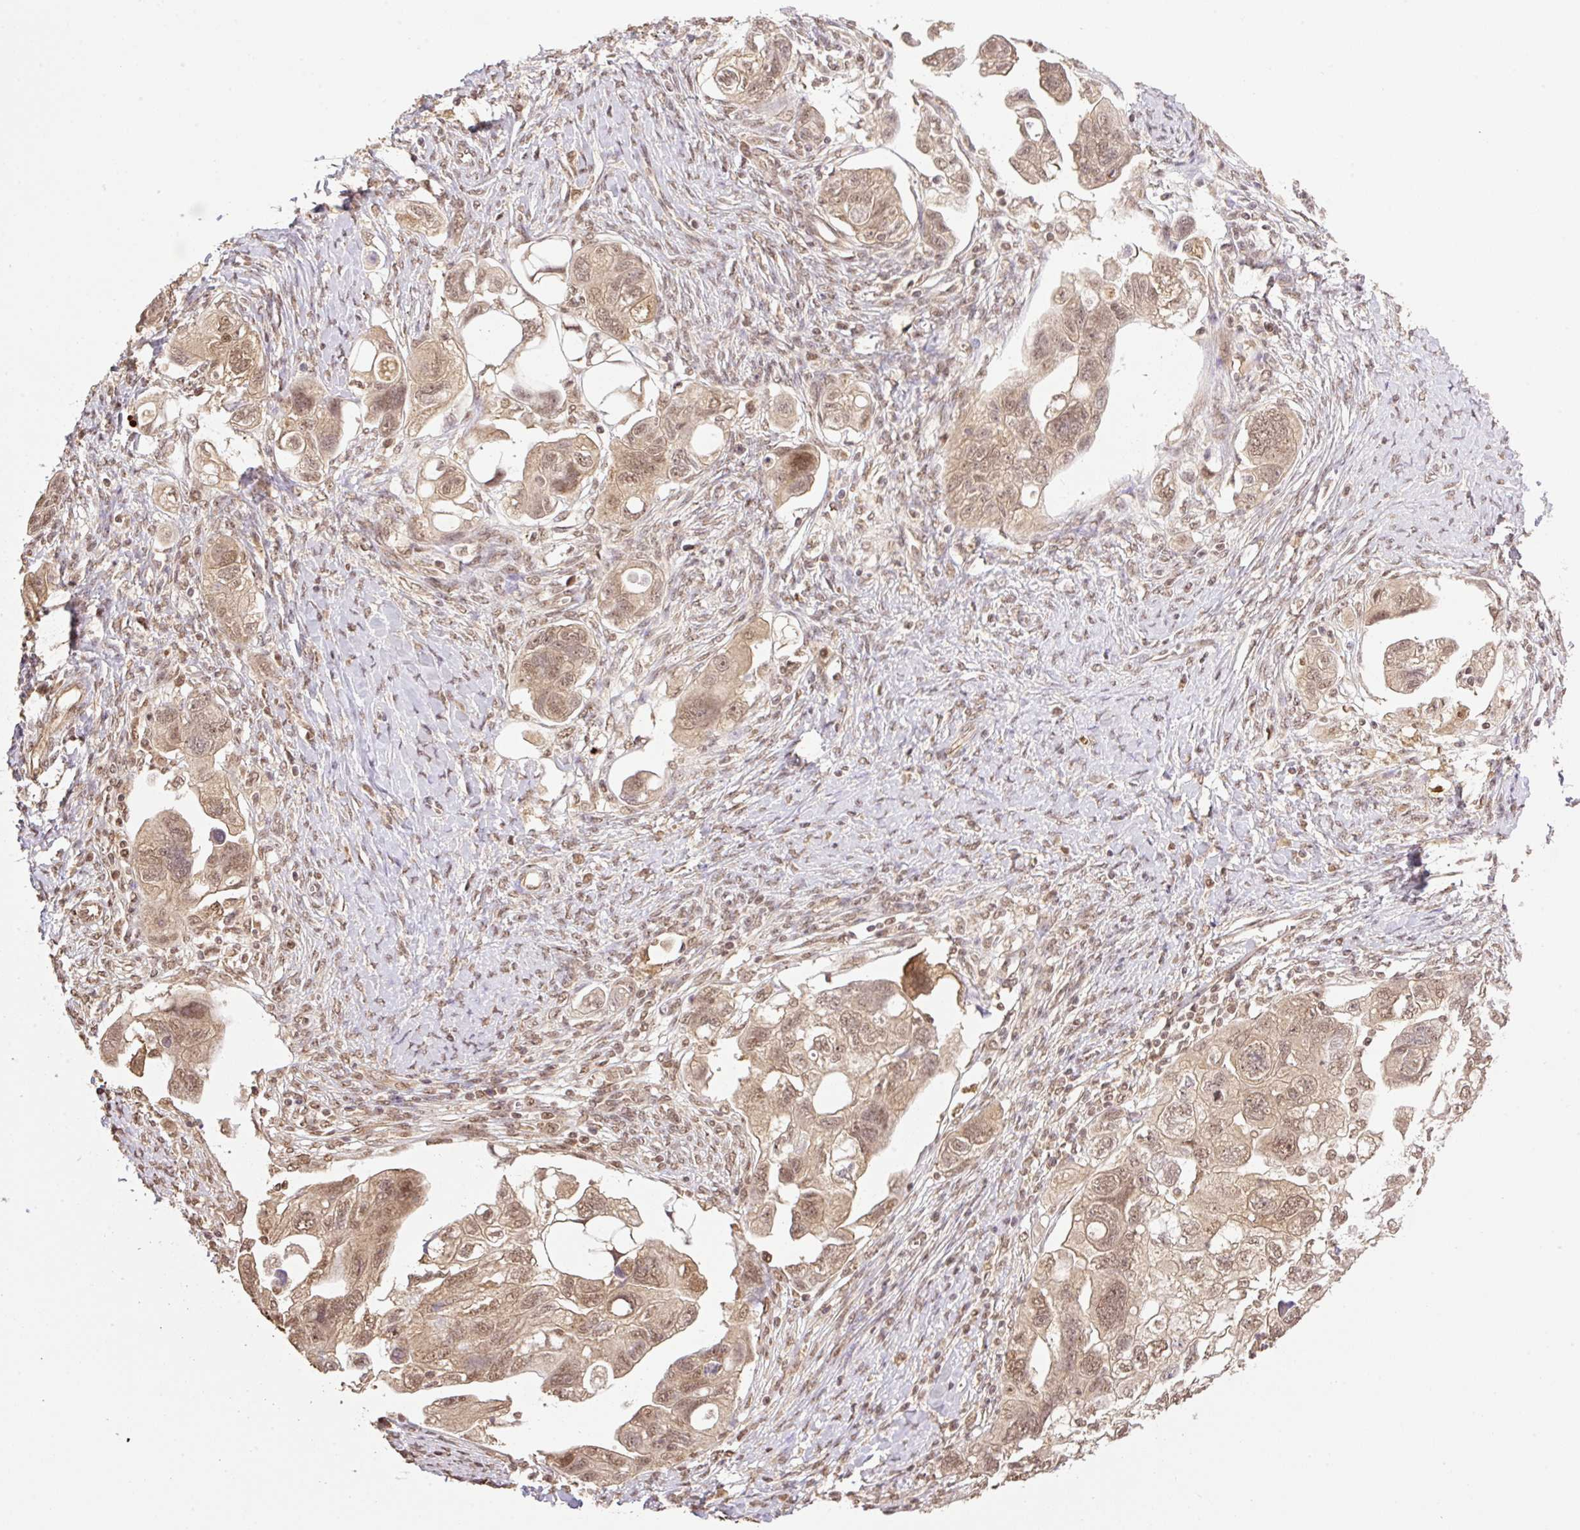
{"staining": {"intensity": "moderate", "quantity": ">75%", "location": "cytoplasmic/membranous,nuclear"}, "tissue": "ovarian cancer", "cell_type": "Tumor cells", "image_type": "cancer", "snomed": [{"axis": "morphology", "description": "Carcinoma, NOS"}, {"axis": "morphology", "description": "Cystadenocarcinoma, serous, NOS"}, {"axis": "topography", "description": "Ovary"}], "caption": "DAB immunohistochemical staining of ovarian cancer (carcinoma) displays moderate cytoplasmic/membranous and nuclear protein expression in approximately >75% of tumor cells. (Brightfield microscopy of DAB IHC at high magnification).", "gene": "VPS25", "patient": {"sex": "female", "age": 69}}